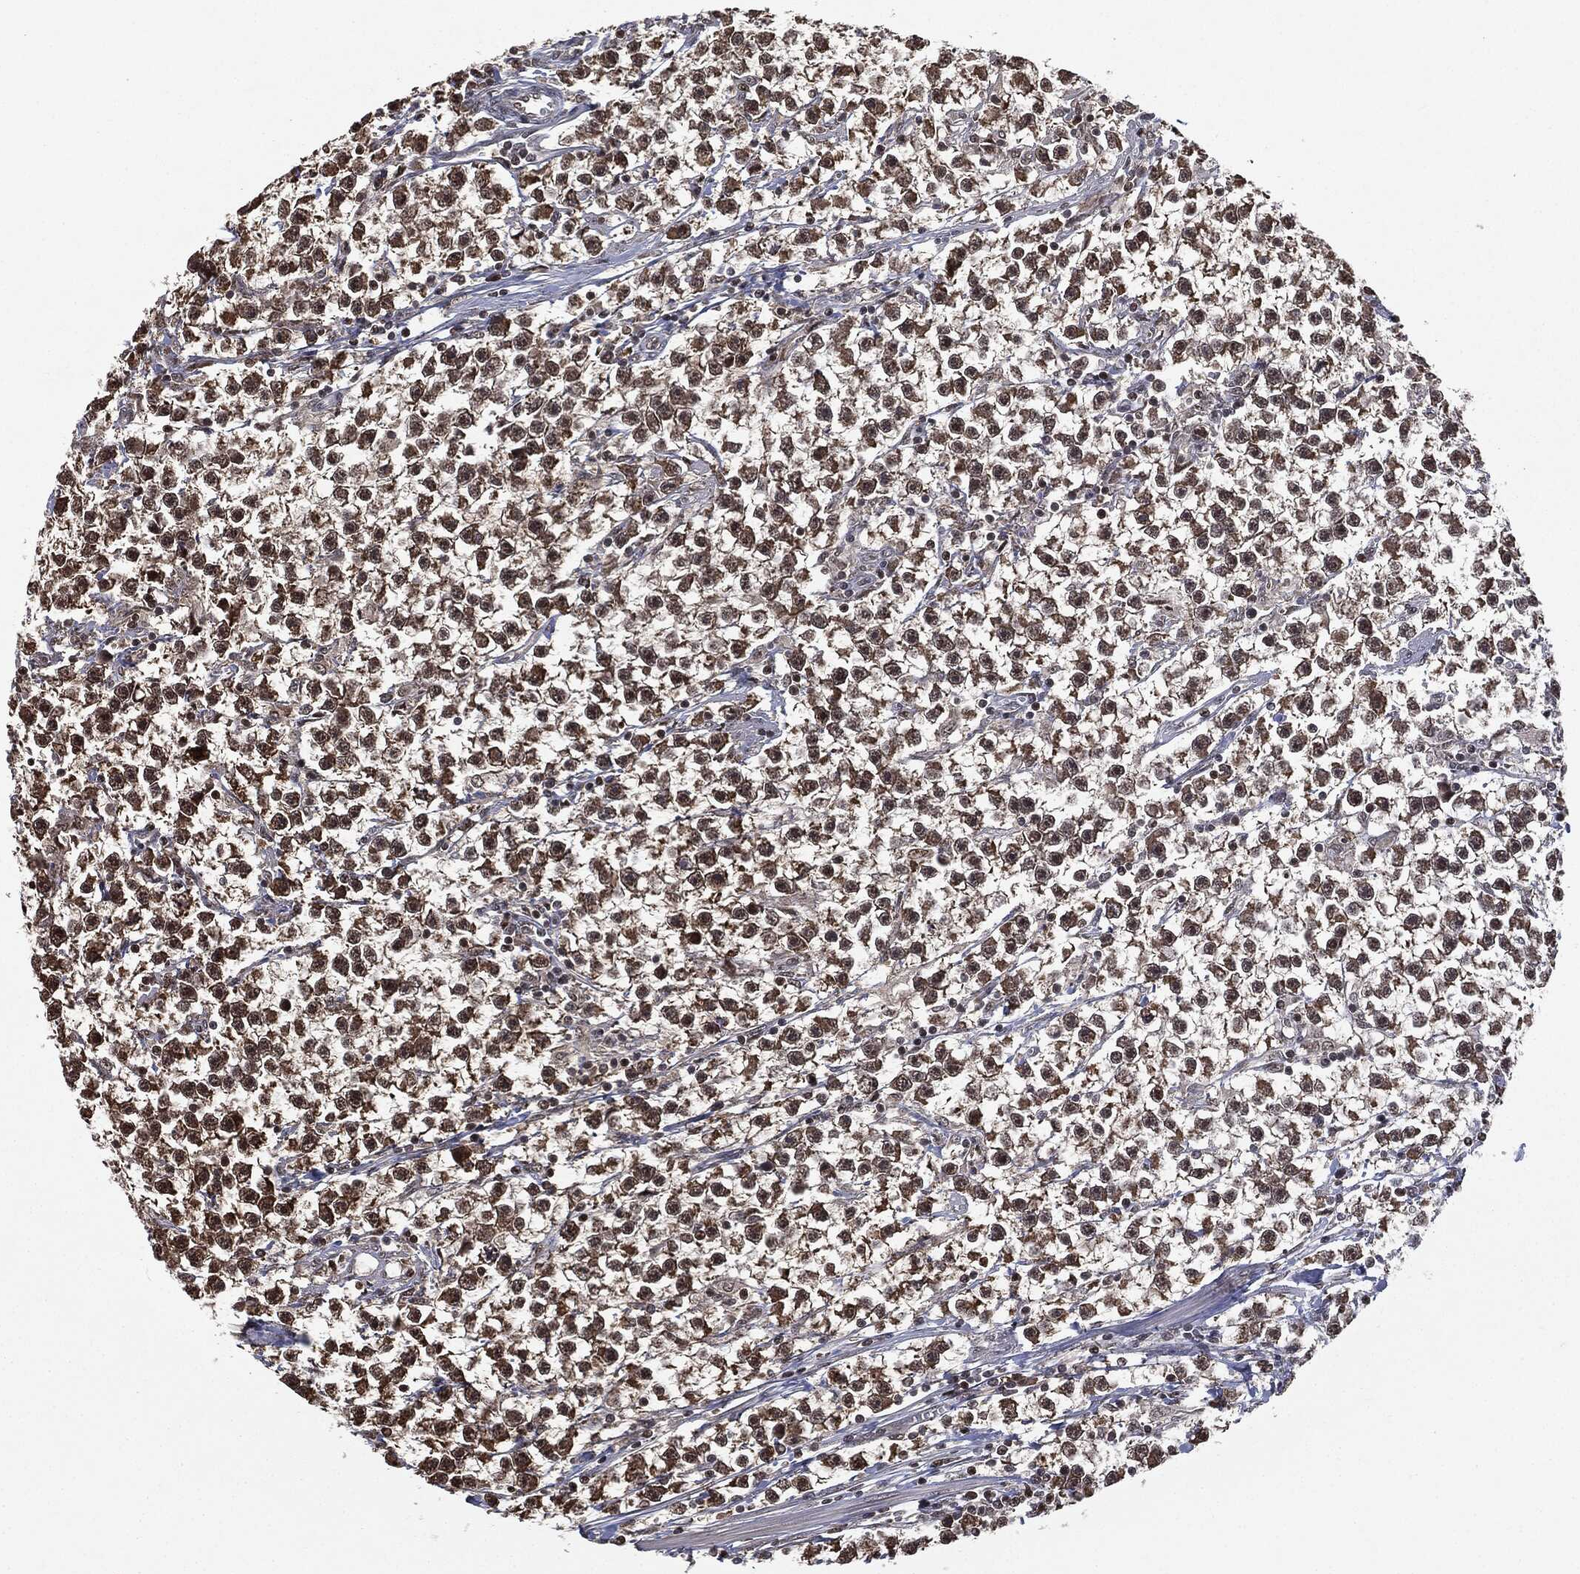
{"staining": {"intensity": "moderate", "quantity": ">75%", "location": "cytoplasmic/membranous,nuclear"}, "tissue": "testis cancer", "cell_type": "Tumor cells", "image_type": "cancer", "snomed": [{"axis": "morphology", "description": "Seminoma, NOS"}, {"axis": "topography", "description": "Testis"}], "caption": "About >75% of tumor cells in testis seminoma show moderate cytoplasmic/membranous and nuclear protein positivity as visualized by brown immunohistochemical staining.", "gene": "ZNHIT6", "patient": {"sex": "male", "age": 59}}